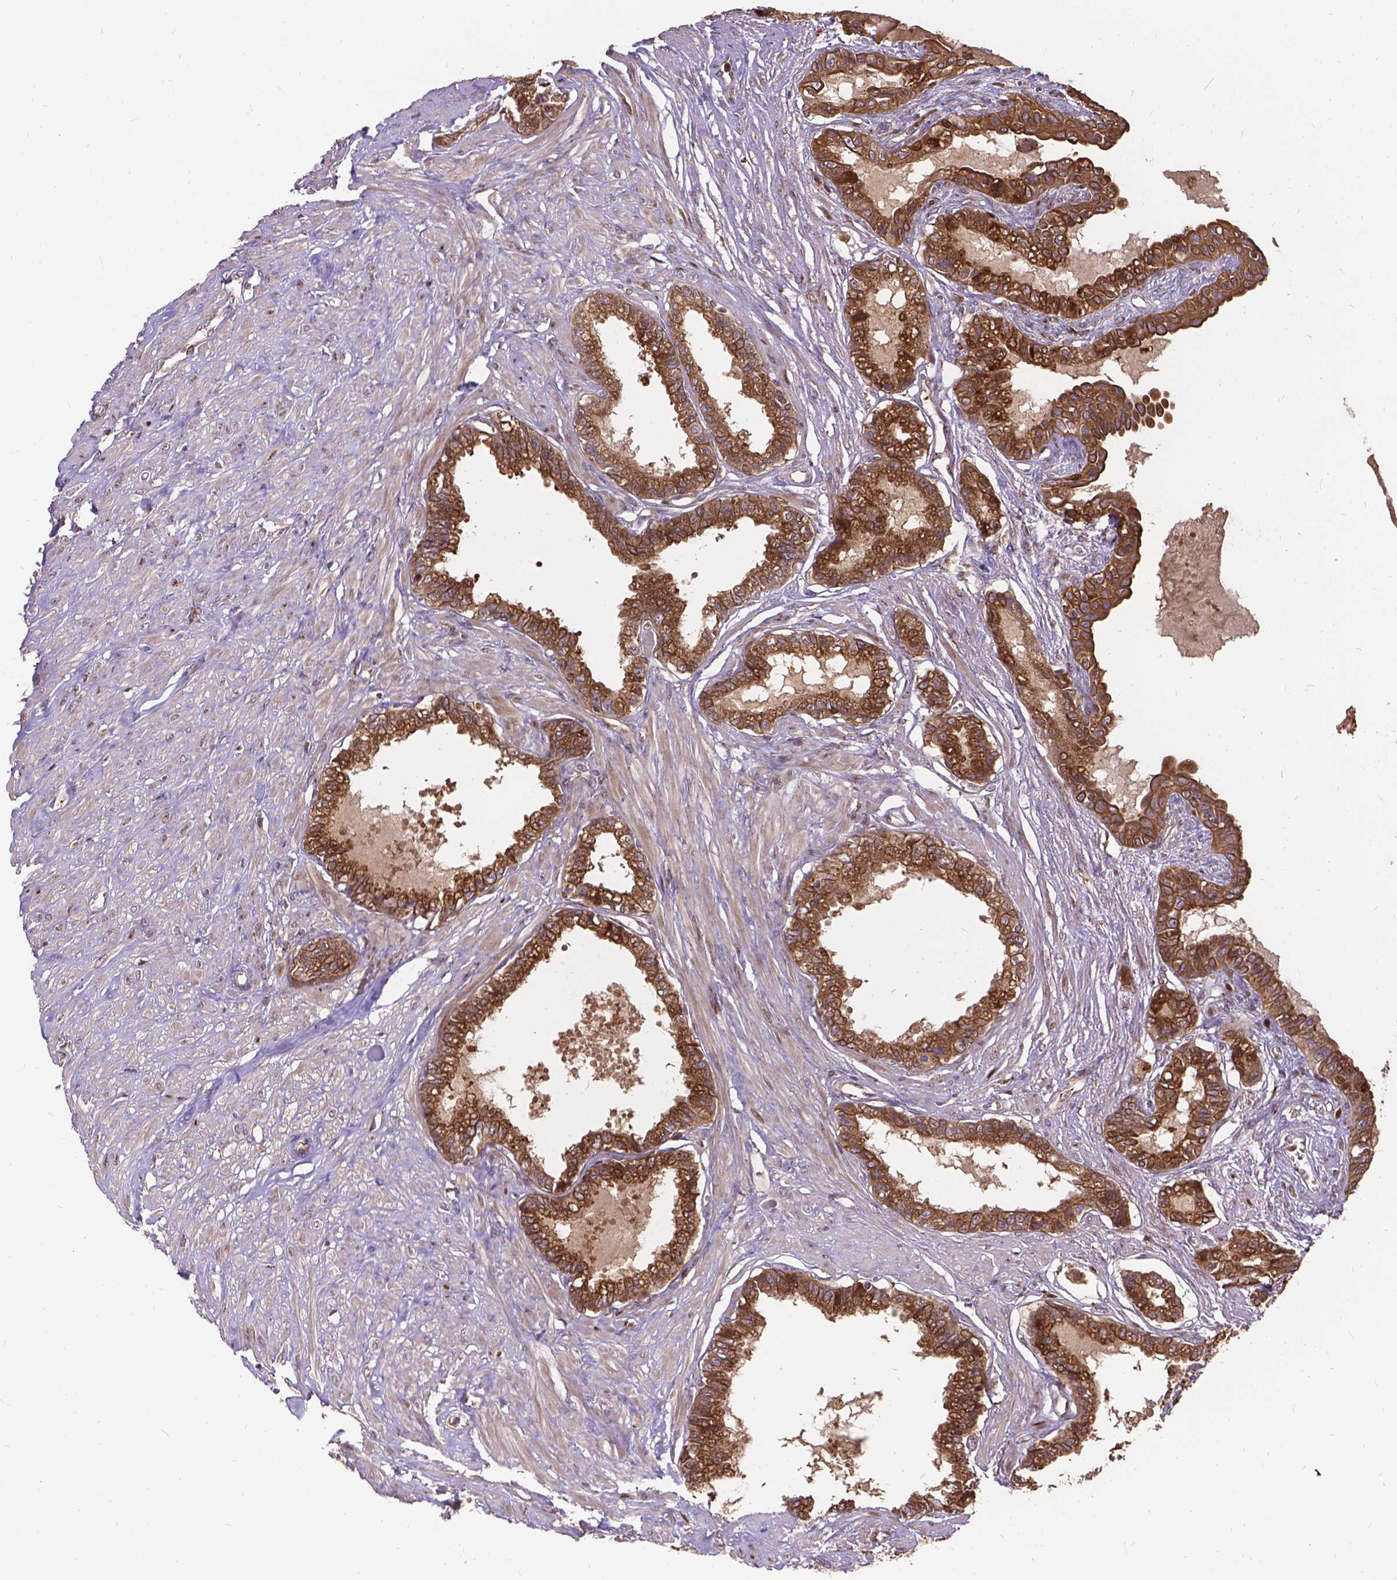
{"staining": {"intensity": "moderate", "quantity": ">75%", "location": "cytoplasmic/membranous"}, "tissue": "seminal vesicle", "cell_type": "Glandular cells", "image_type": "normal", "snomed": [{"axis": "morphology", "description": "Normal tissue, NOS"}, {"axis": "morphology", "description": "Urothelial carcinoma, NOS"}, {"axis": "topography", "description": "Urinary bladder"}, {"axis": "topography", "description": "Seminal veicle"}], "caption": "Protein staining of normal seminal vesicle demonstrates moderate cytoplasmic/membranous staining in about >75% of glandular cells.", "gene": "DENND6A", "patient": {"sex": "male", "age": 76}}